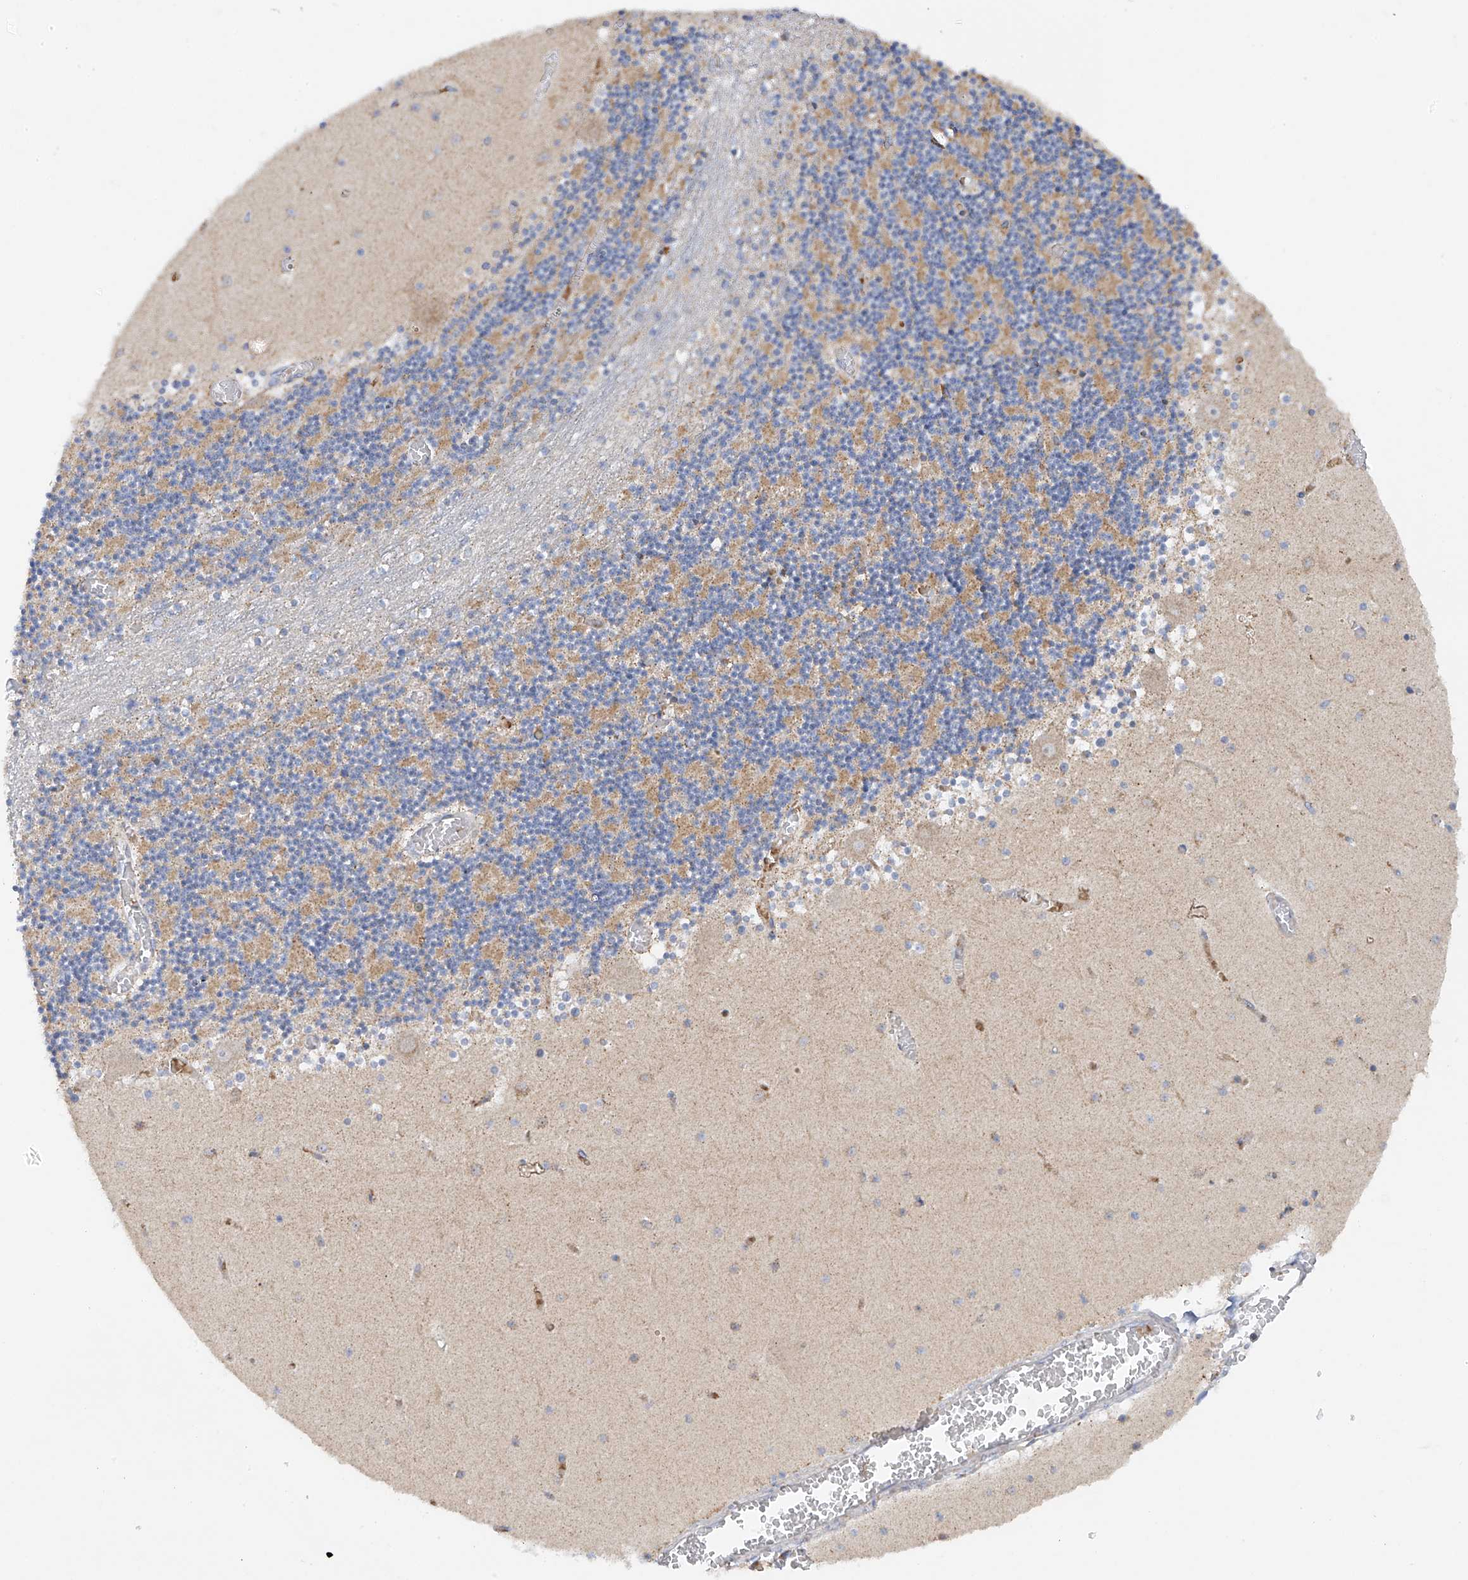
{"staining": {"intensity": "negative", "quantity": "none", "location": "none"}, "tissue": "cerebellum", "cell_type": "Cells in granular layer", "image_type": "normal", "snomed": [{"axis": "morphology", "description": "Normal tissue, NOS"}, {"axis": "topography", "description": "Cerebellum"}], "caption": "DAB immunohistochemical staining of benign cerebellum exhibits no significant expression in cells in granular layer. (Brightfield microscopy of DAB immunohistochemistry (IHC) at high magnification).", "gene": "METTL18", "patient": {"sex": "female", "age": 28}}